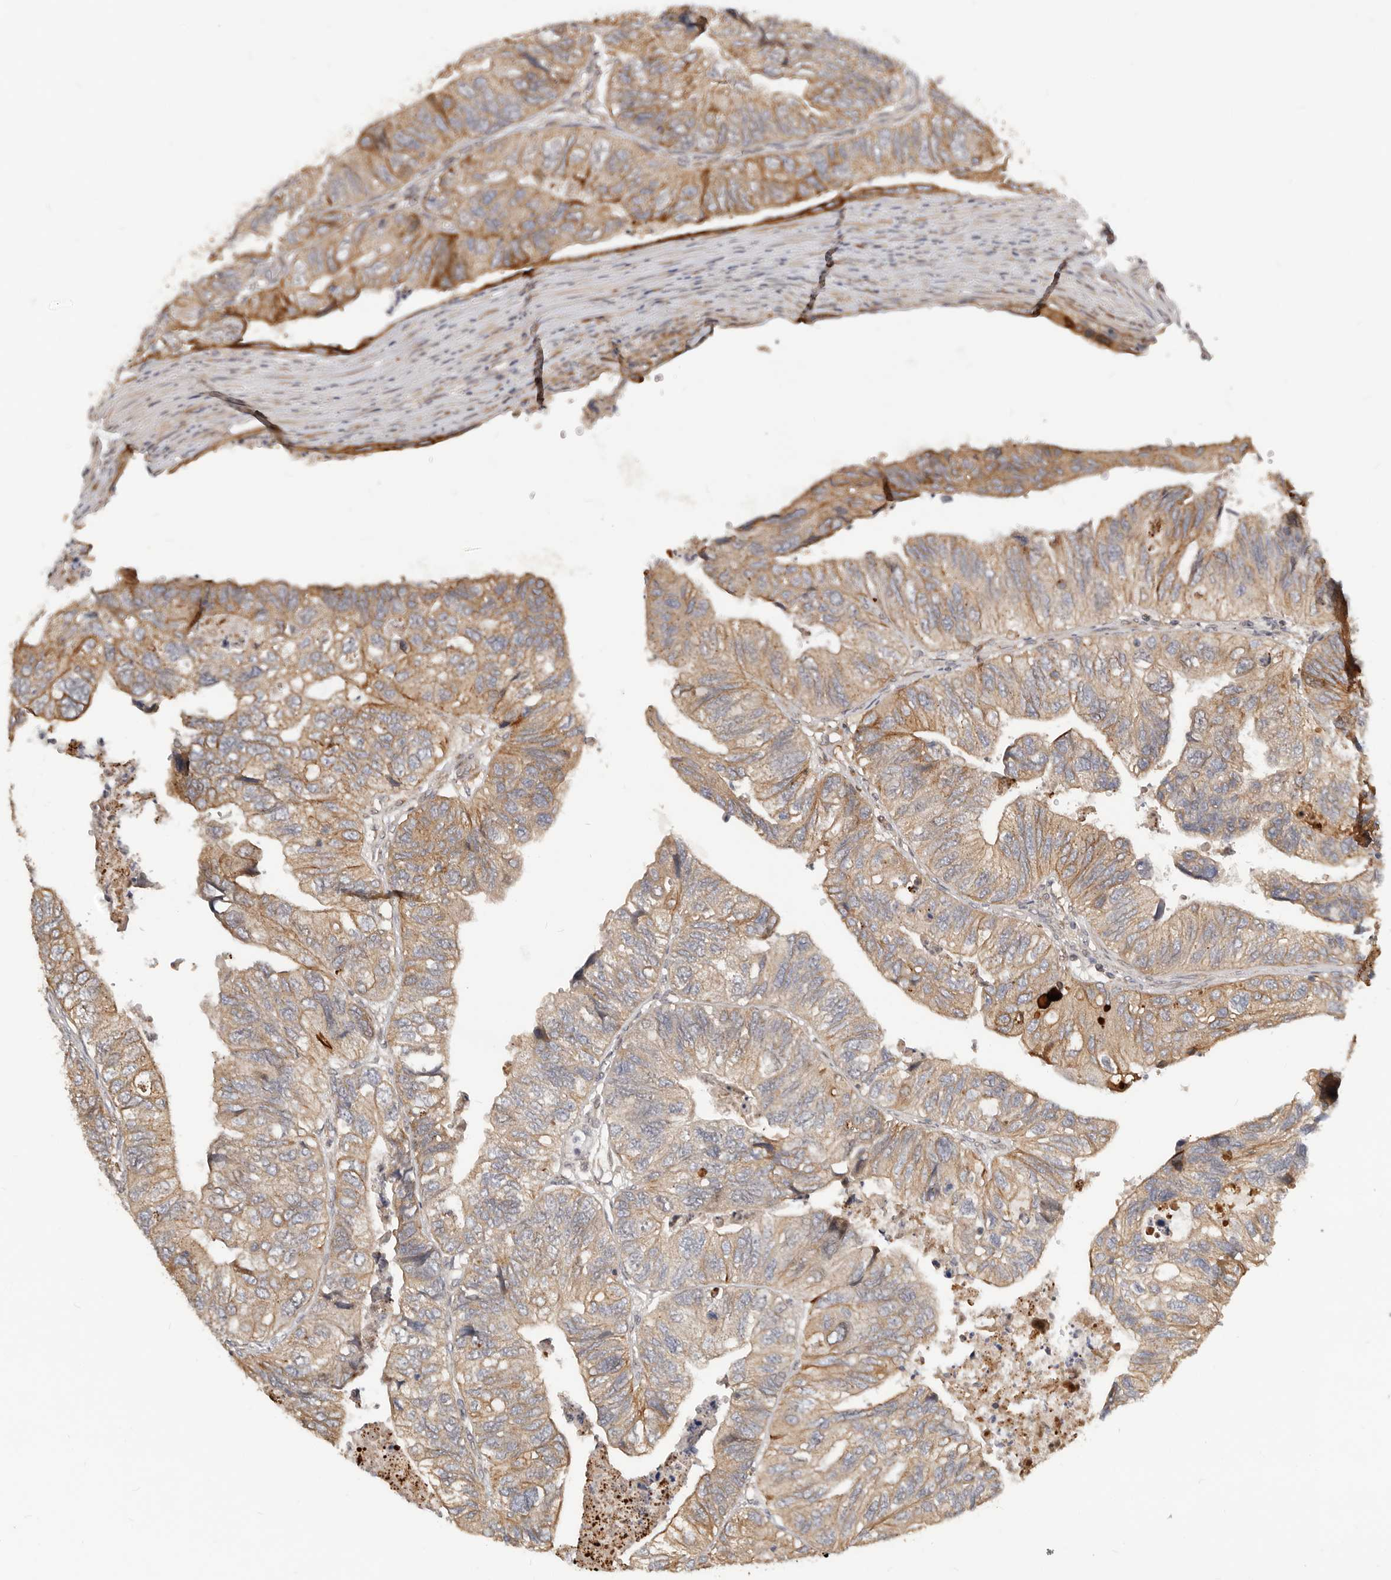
{"staining": {"intensity": "moderate", "quantity": "25%-75%", "location": "cytoplasmic/membranous"}, "tissue": "colorectal cancer", "cell_type": "Tumor cells", "image_type": "cancer", "snomed": [{"axis": "morphology", "description": "Adenocarcinoma, NOS"}, {"axis": "topography", "description": "Rectum"}], "caption": "Protein staining of colorectal cancer tissue displays moderate cytoplasmic/membranous staining in about 25%-75% of tumor cells.", "gene": "NPY4R", "patient": {"sex": "male", "age": 63}}